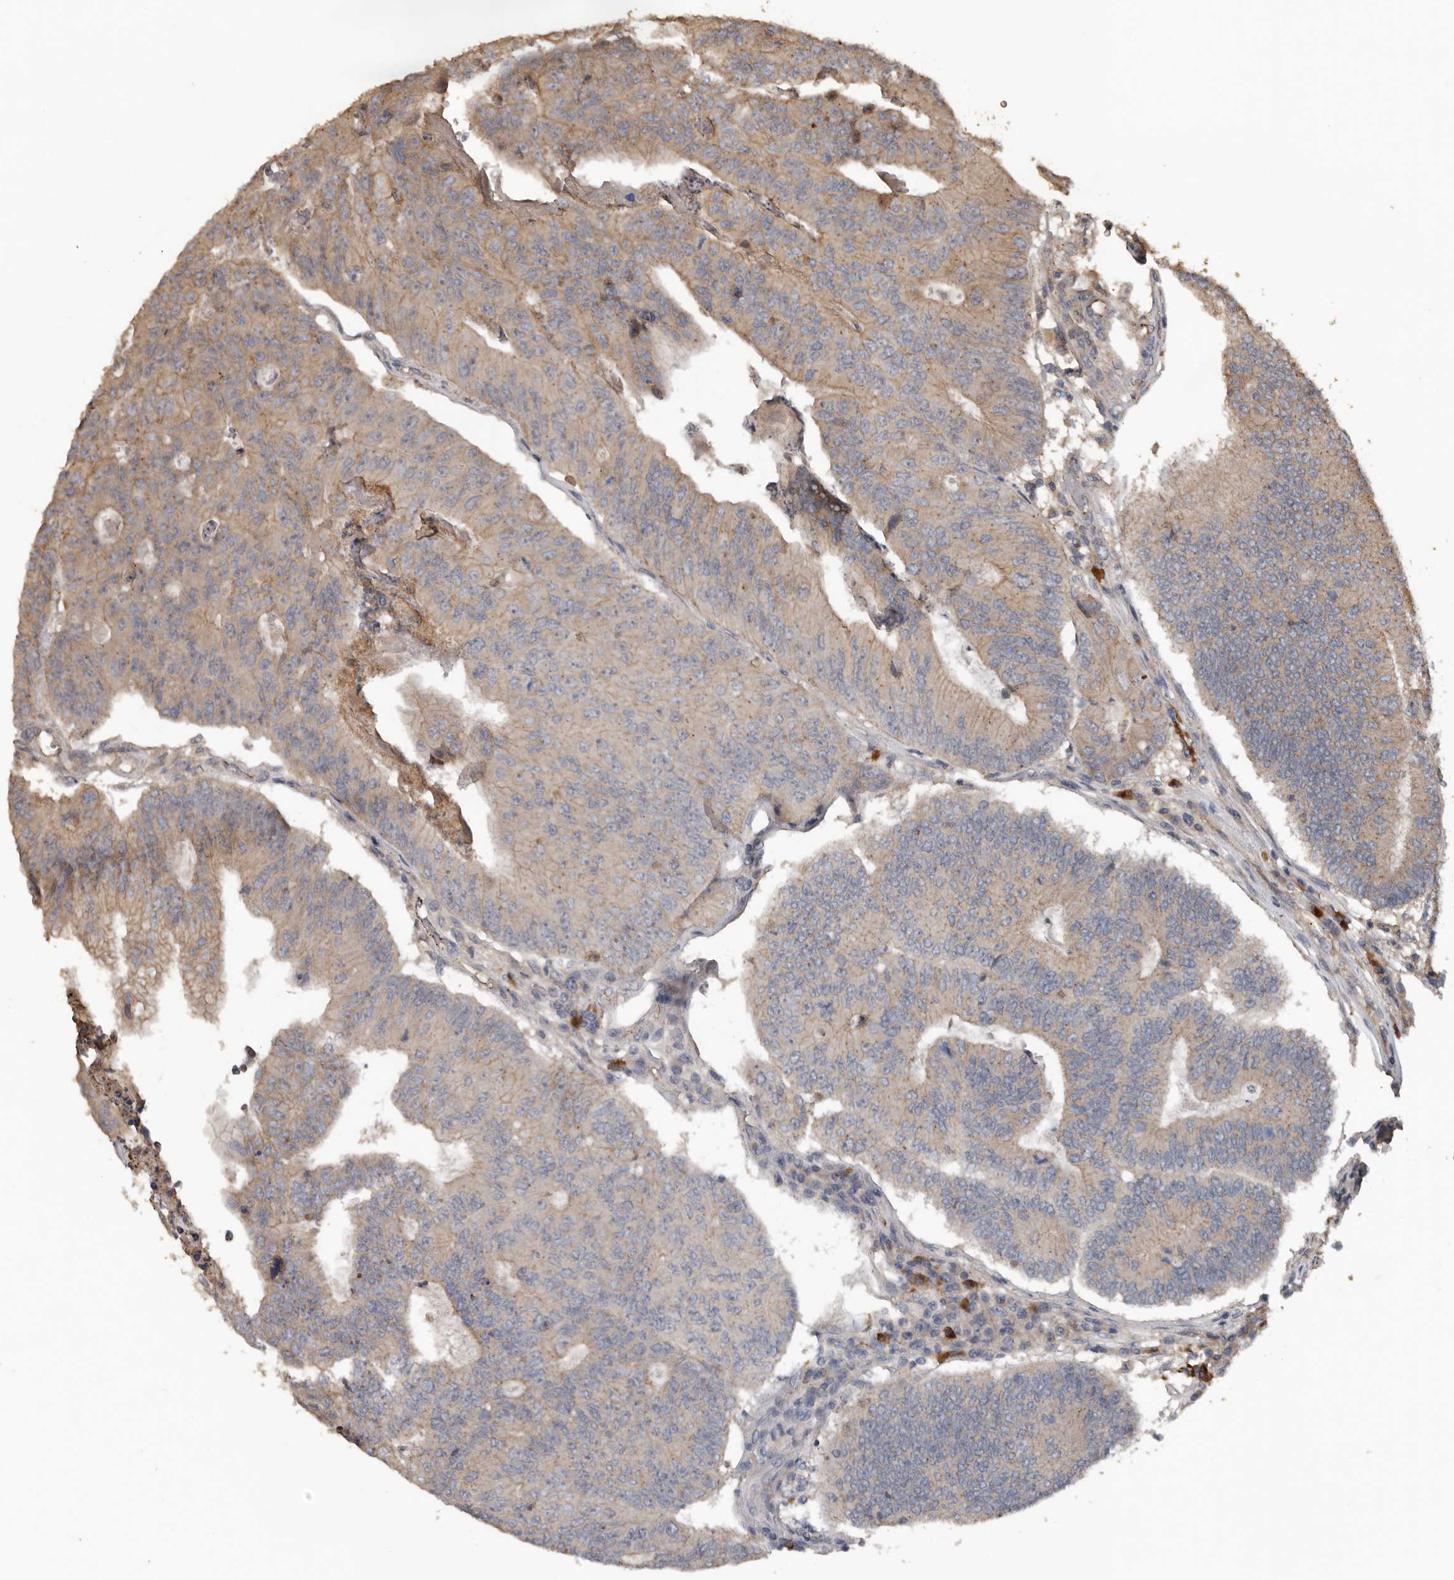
{"staining": {"intensity": "weak", "quantity": "25%-75%", "location": "cytoplasmic/membranous"}, "tissue": "colorectal cancer", "cell_type": "Tumor cells", "image_type": "cancer", "snomed": [{"axis": "morphology", "description": "Adenocarcinoma, NOS"}, {"axis": "topography", "description": "Colon"}], "caption": "Colorectal cancer (adenocarcinoma) stained for a protein exhibits weak cytoplasmic/membranous positivity in tumor cells. (Brightfield microscopy of DAB IHC at high magnification).", "gene": "HYAL4", "patient": {"sex": "female", "age": 67}}